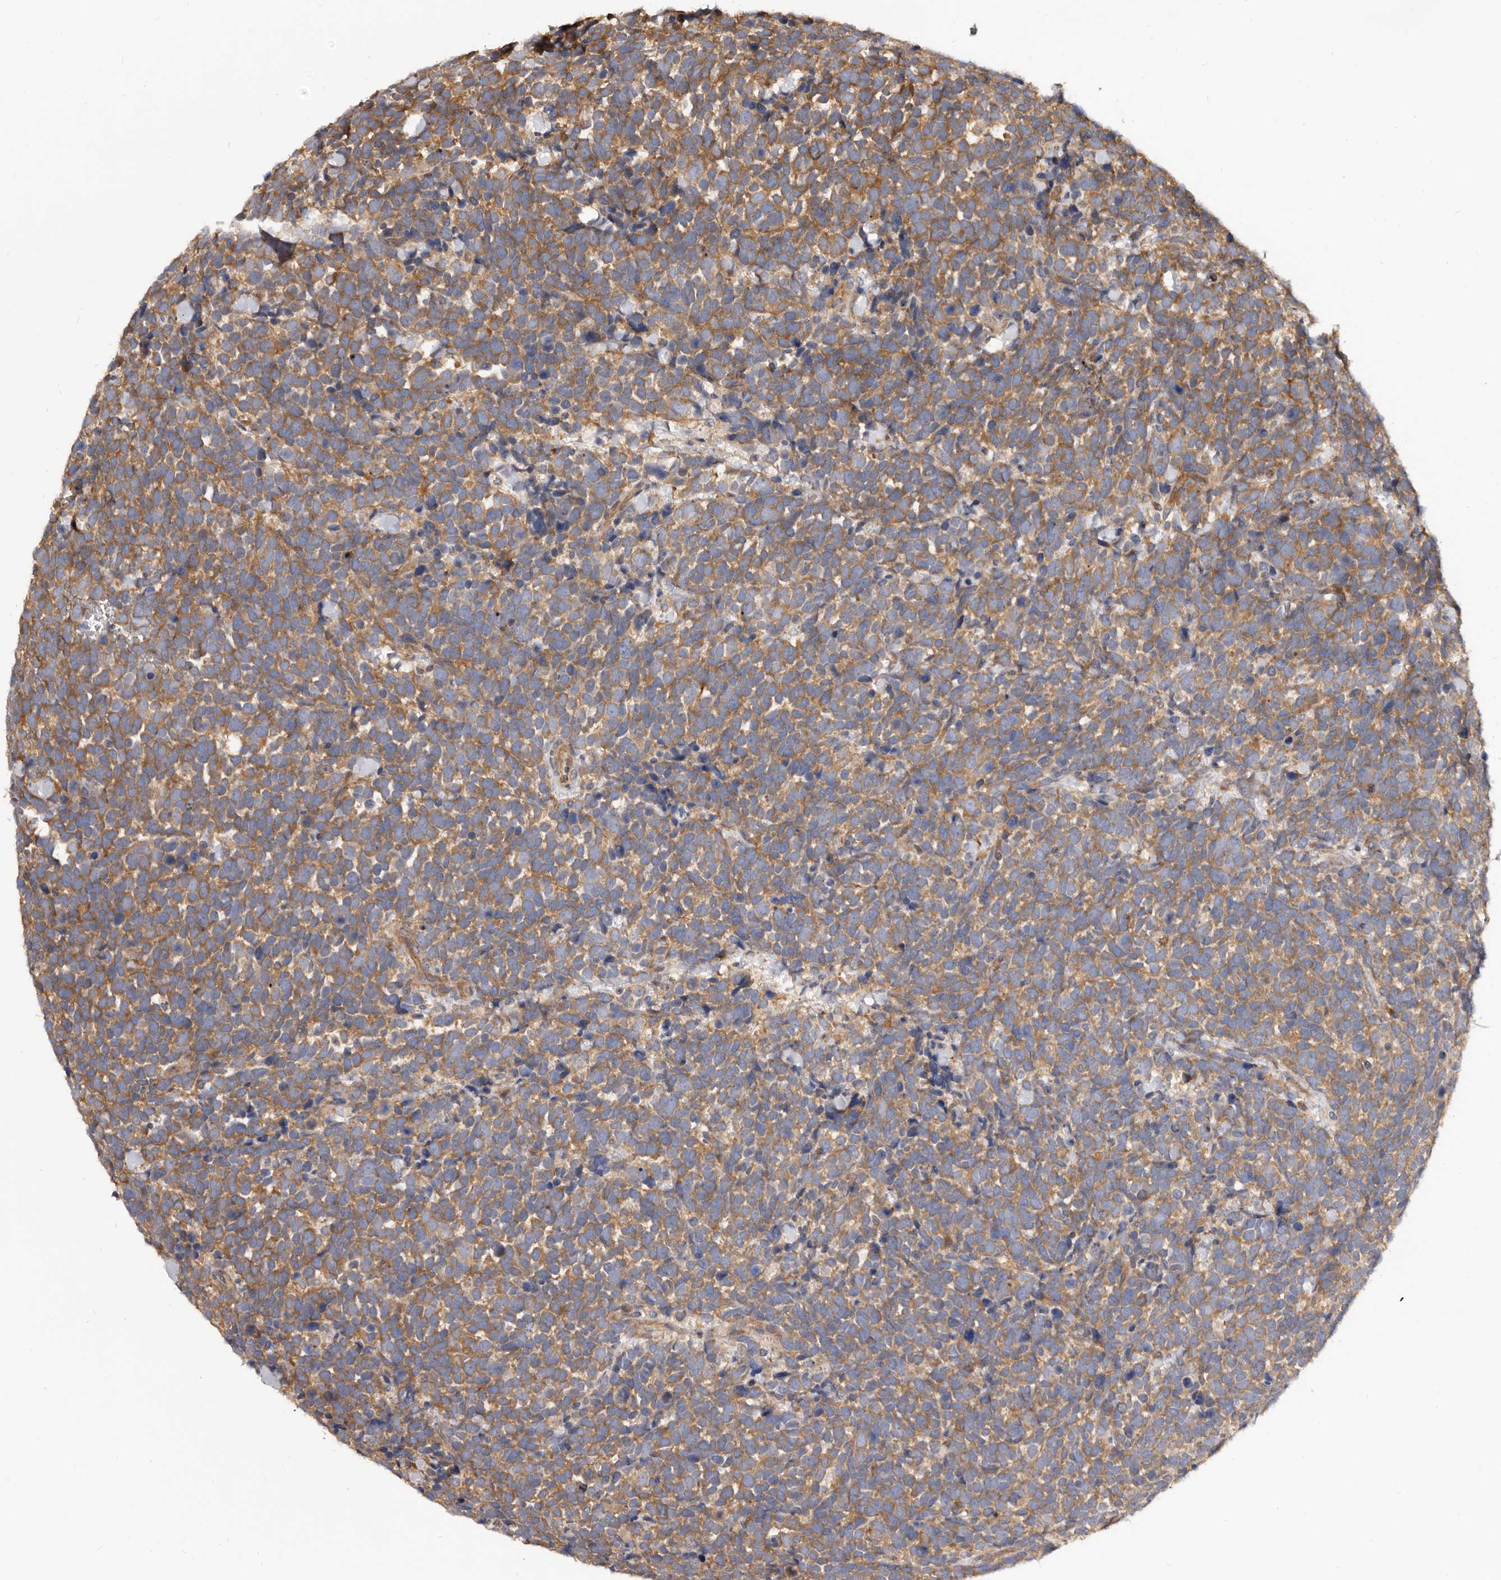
{"staining": {"intensity": "moderate", "quantity": ">75%", "location": "cytoplasmic/membranous"}, "tissue": "urothelial cancer", "cell_type": "Tumor cells", "image_type": "cancer", "snomed": [{"axis": "morphology", "description": "Urothelial carcinoma, High grade"}, {"axis": "topography", "description": "Urinary bladder"}], "caption": "Moderate cytoplasmic/membranous staining for a protein is appreciated in about >75% of tumor cells of high-grade urothelial carcinoma using immunohistochemistry.", "gene": "ADAMTS20", "patient": {"sex": "female", "age": 82}}